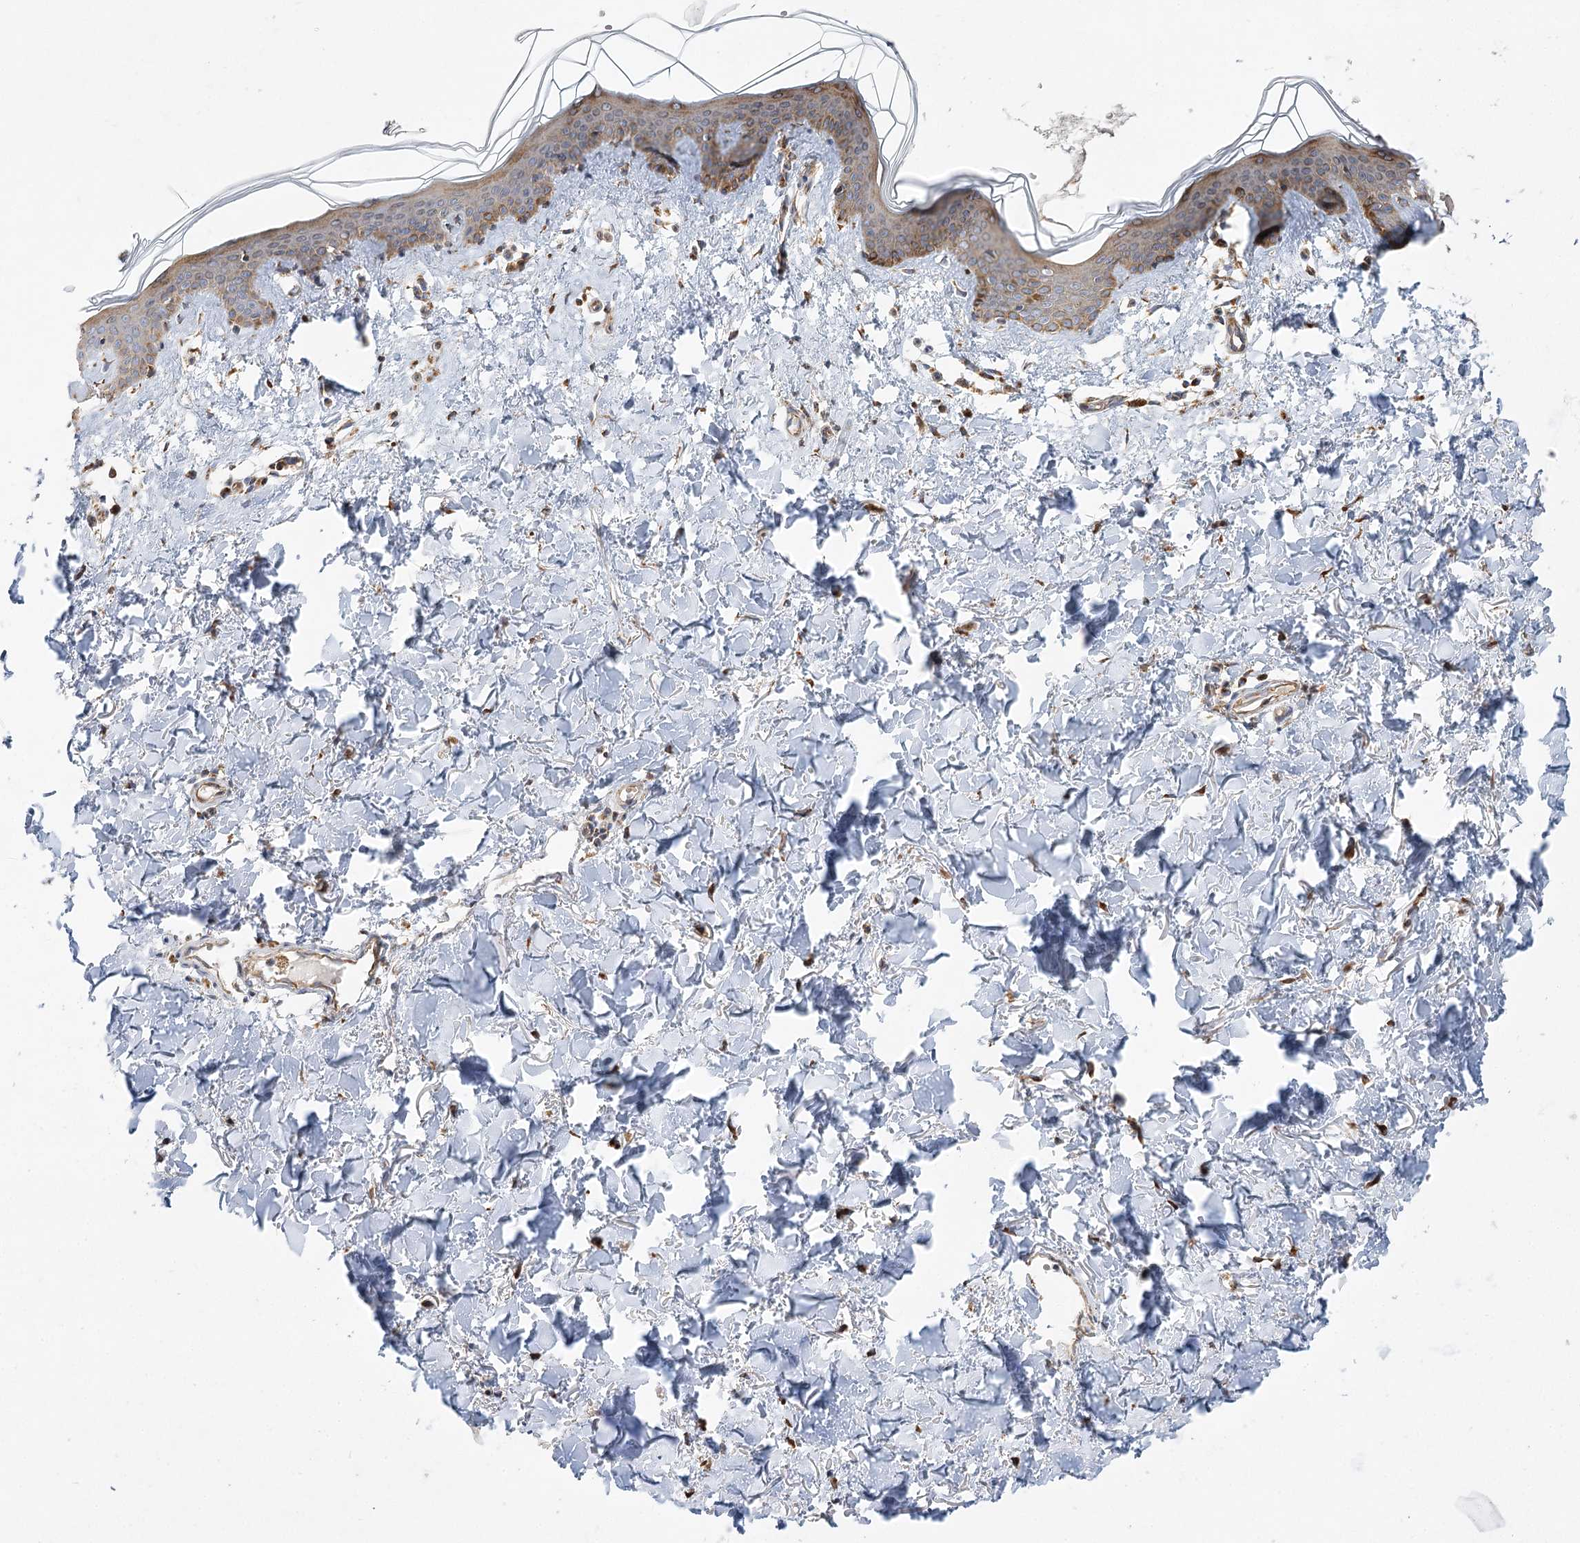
{"staining": {"intensity": "moderate", "quantity": ">75%", "location": "cytoplasmic/membranous"}, "tissue": "skin", "cell_type": "Fibroblasts", "image_type": "normal", "snomed": [{"axis": "morphology", "description": "Normal tissue, NOS"}, {"axis": "topography", "description": "Skin"}], "caption": "Benign skin demonstrates moderate cytoplasmic/membranous expression in approximately >75% of fibroblasts, visualized by immunohistochemistry. Immunohistochemistry stains the protein of interest in brown and the nuclei are stained blue.", "gene": "ZFYVE16", "patient": {"sex": "female", "age": 46}}